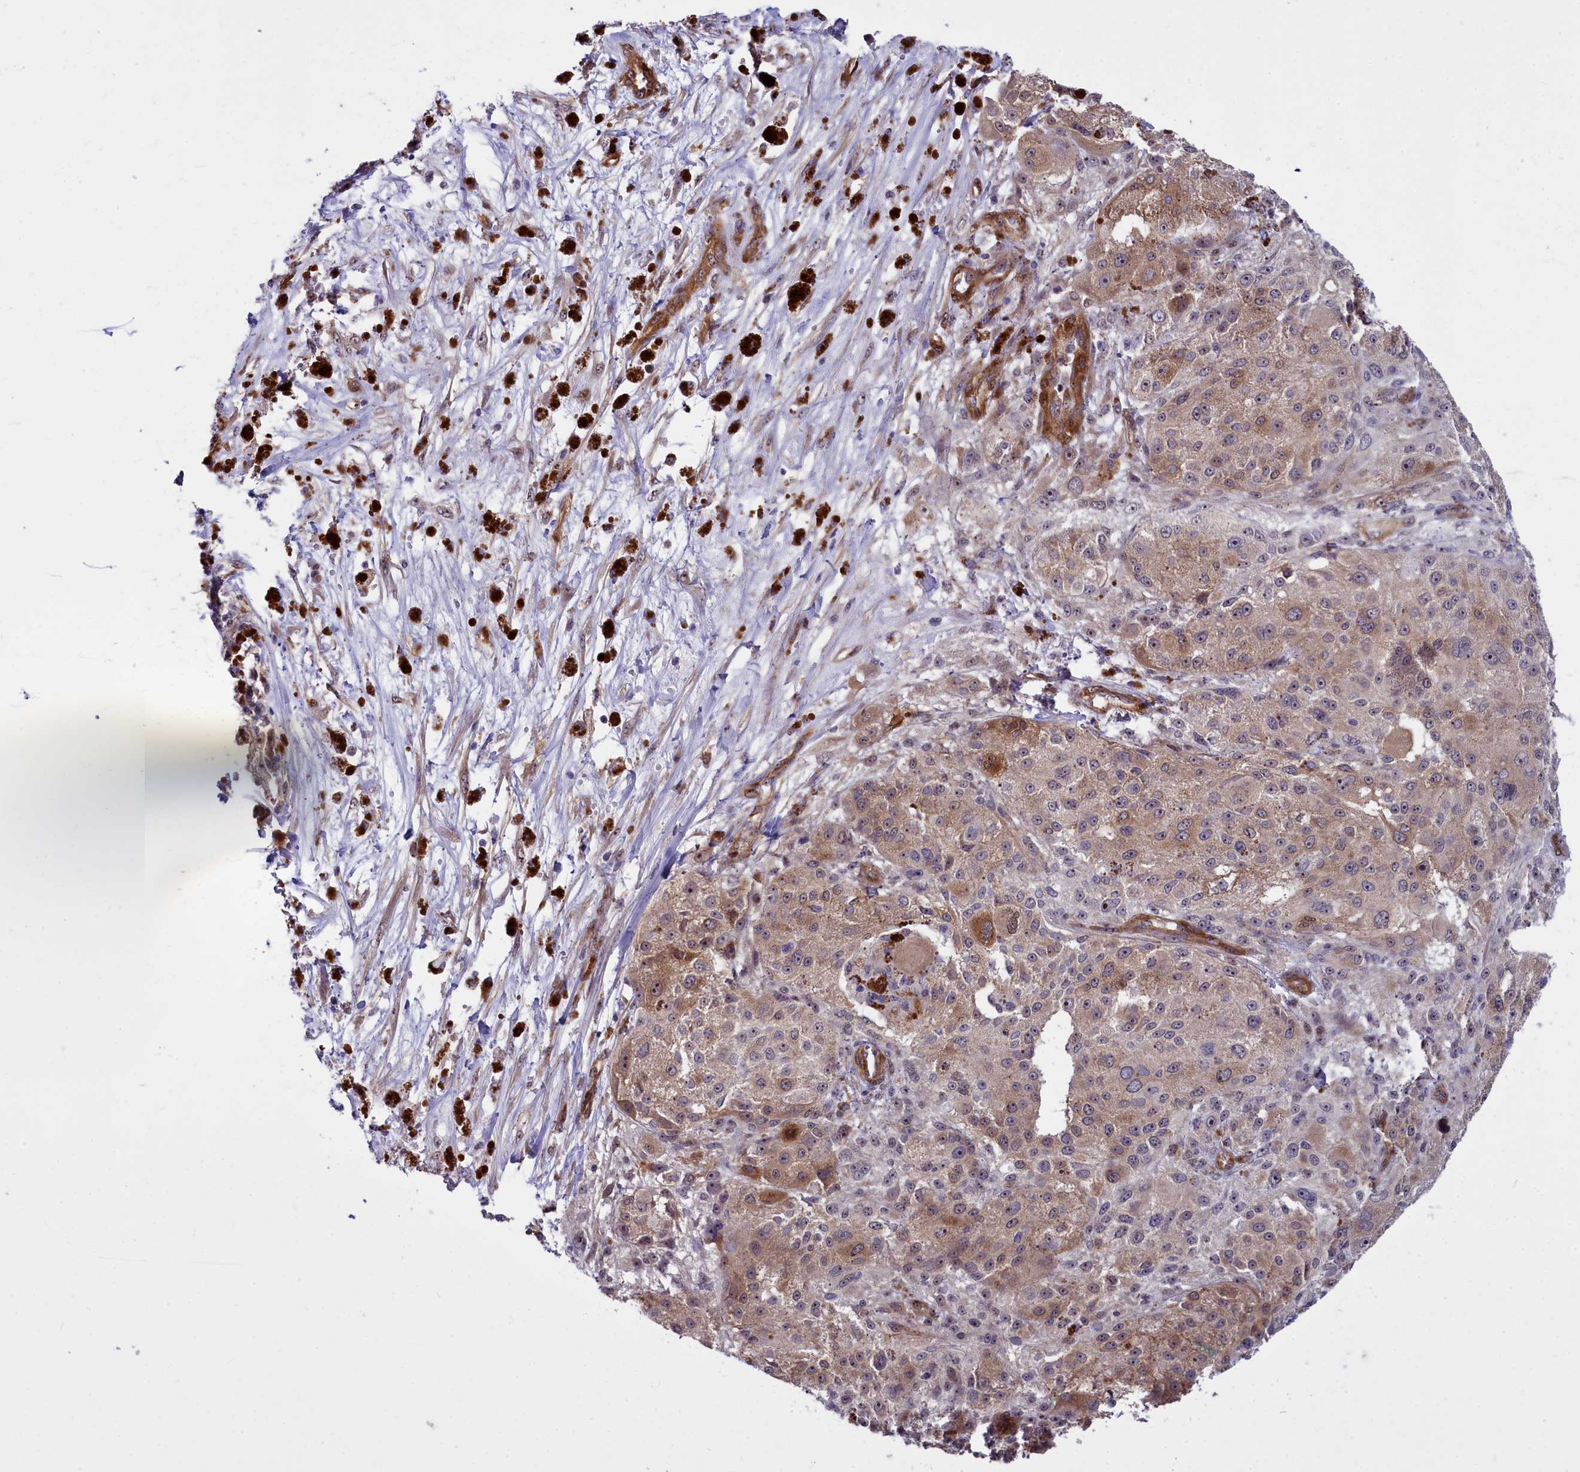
{"staining": {"intensity": "moderate", "quantity": ">75%", "location": "cytoplasmic/membranous"}, "tissue": "melanoma", "cell_type": "Tumor cells", "image_type": "cancer", "snomed": [{"axis": "morphology", "description": "Necrosis, NOS"}, {"axis": "morphology", "description": "Malignant melanoma, NOS"}, {"axis": "topography", "description": "Skin"}], "caption": "Malignant melanoma stained for a protein (brown) shows moderate cytoplasmic/membranous positive staining in about >75% of tumor cells.", "gene": "BCAR1", "patient": {"sex": "female", "age": 87}}